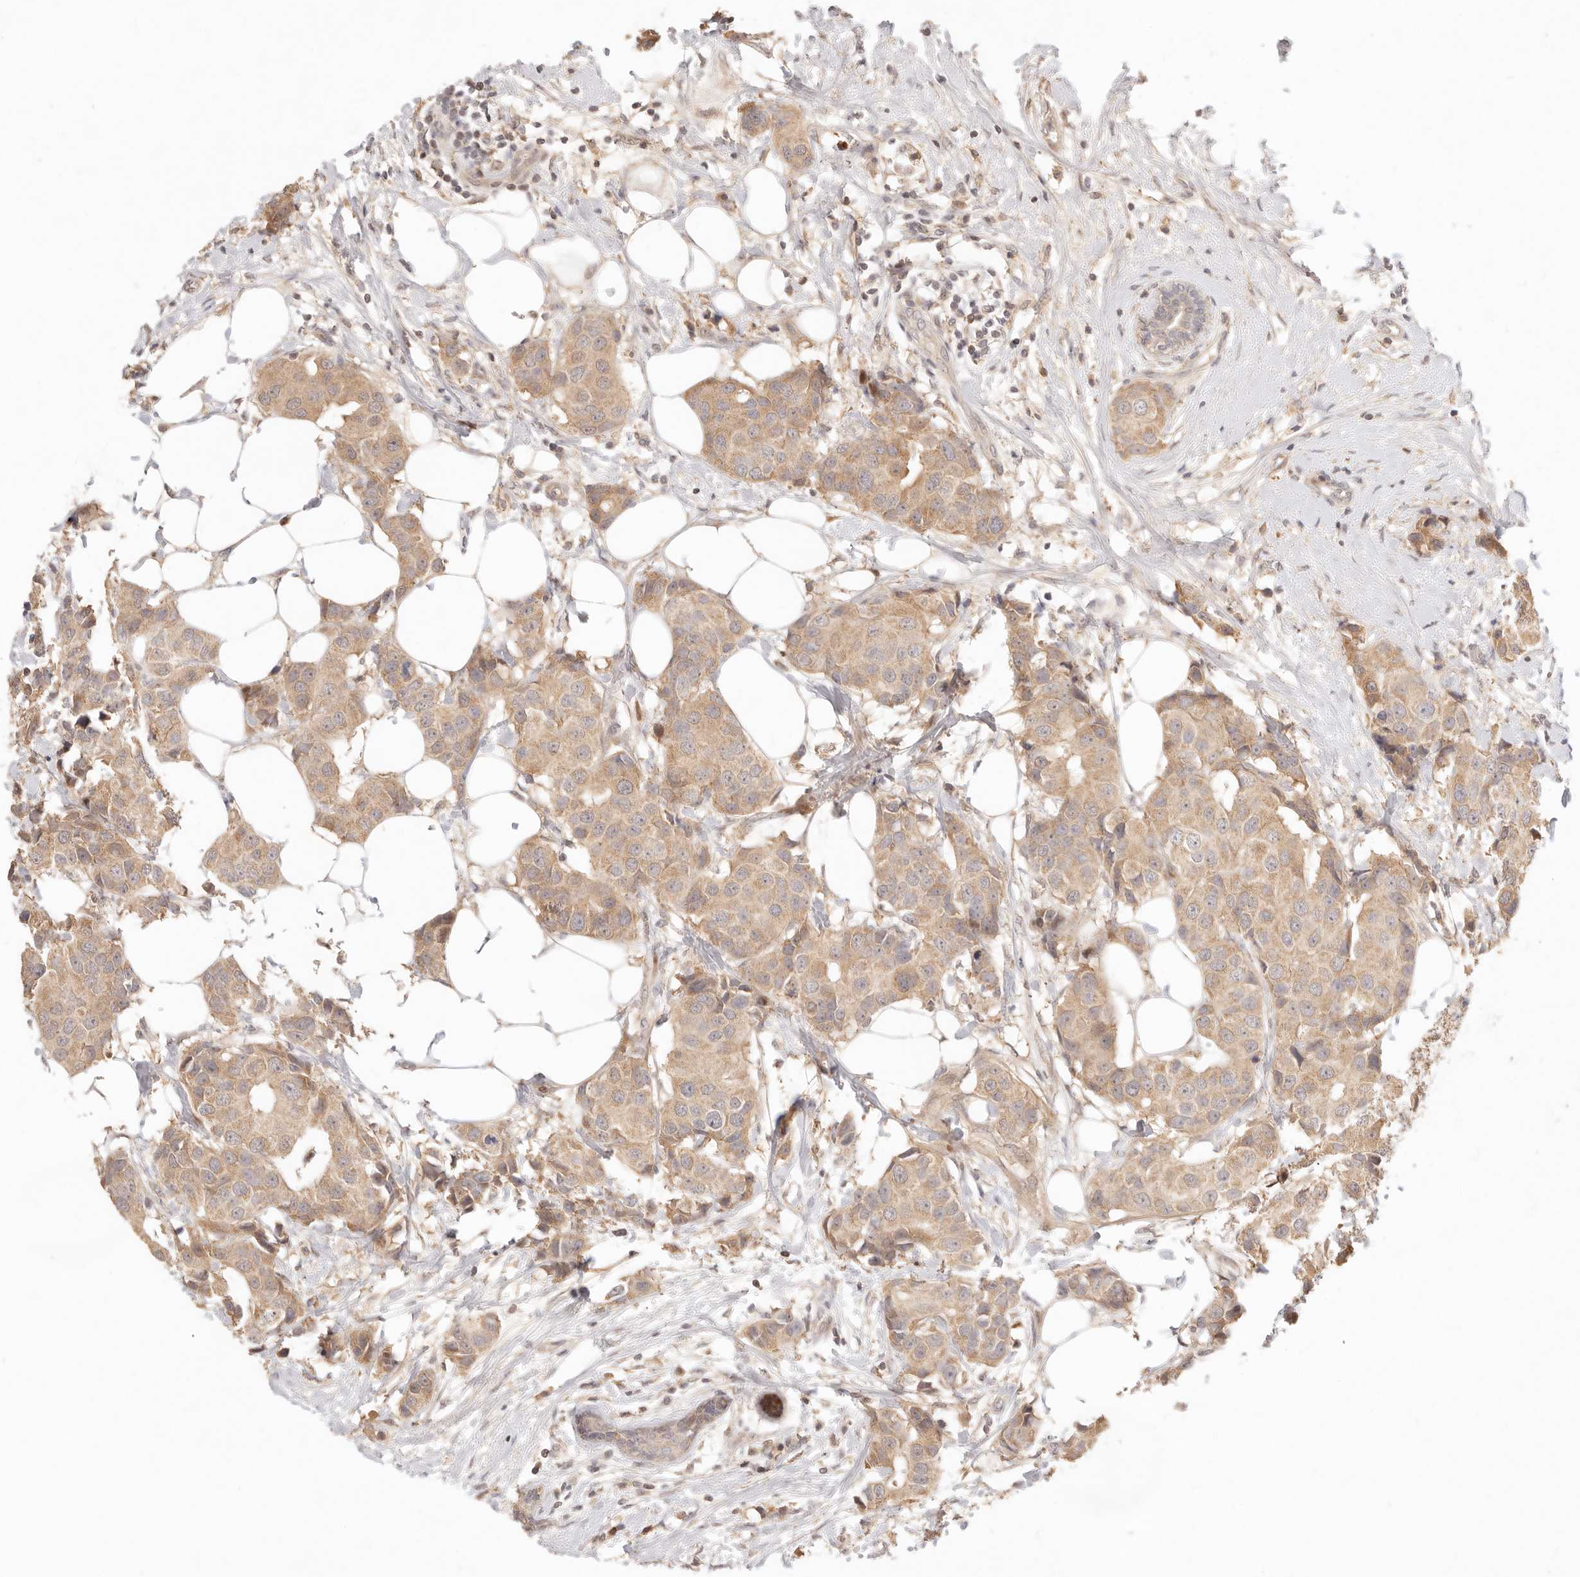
{"staining": {"intensity": "moderate", "quantity": ">75%", "location": "cytoplasmic/membranous"}, "tissue": "breast cancer", "cell_type": "Tumor cells", "image_type": "cancer", "snomed": [{"axis": "morphology", "description": "Normal tissue, NOS"}, {"axis": "morphology", "description": "Duct carcinoma"}, {"axis": "topography", "description": "Breast"}], "caption": "Immunohistochemical staining of breast intraductal carcinoma shows moderate cytoplasmic/membranous protein staining in approximately >75% of tumor cells.", "gene": "PHLDA3", "patient": {"sex": "female", "age": 39}}